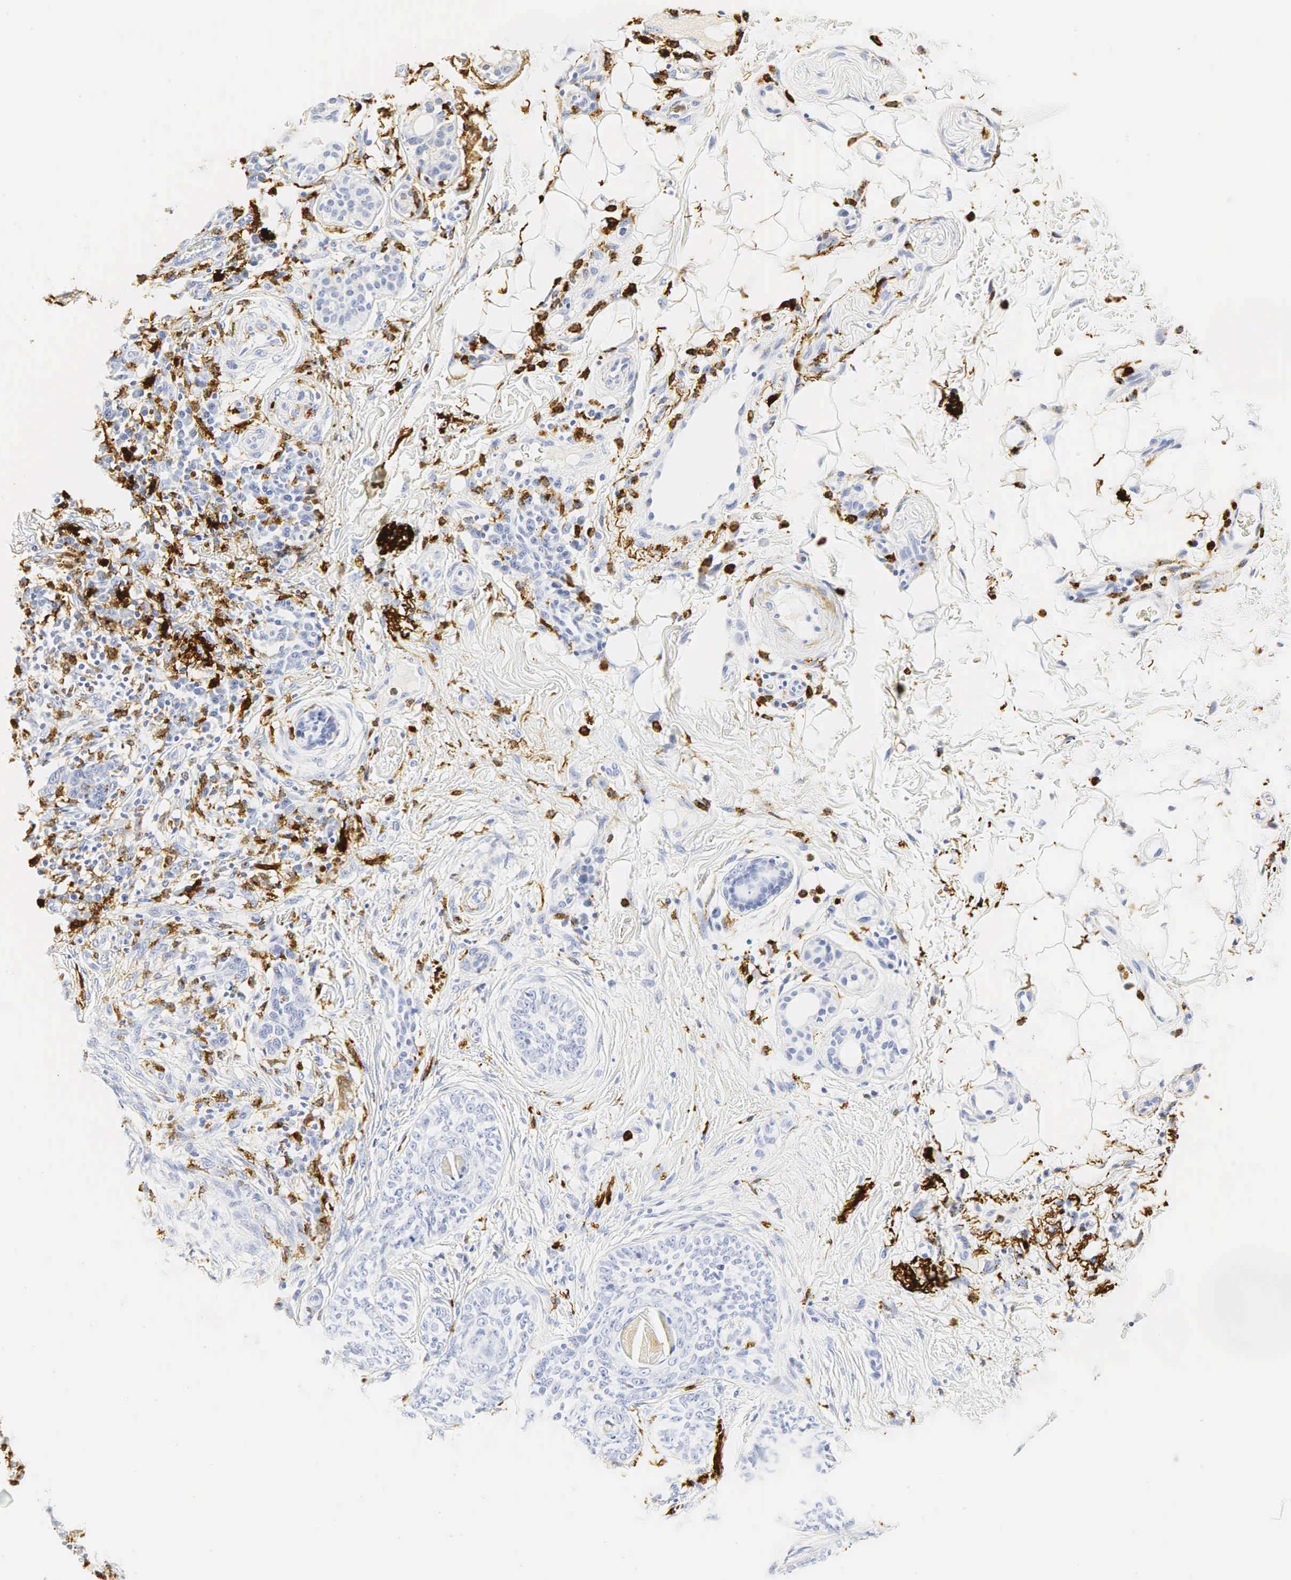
{"staining": {"intensity": "negative", "quantity": "none", "location": "none"}, "tissue": "skin cancer", "cell_type": "Tumor cells", "image_type": "cancer", "snomed": [{"axis": "morphology", "description": "Basal cell carcinoma"}, {"axis": "topography", "description": "Skin"}], "caption": "Human skin basal cell carcinoma stained for a protein using IHC demonstrates no positivity in tumor cells.", "gene": "LYZ", "patient": {"sex": "male", "age": 89}}